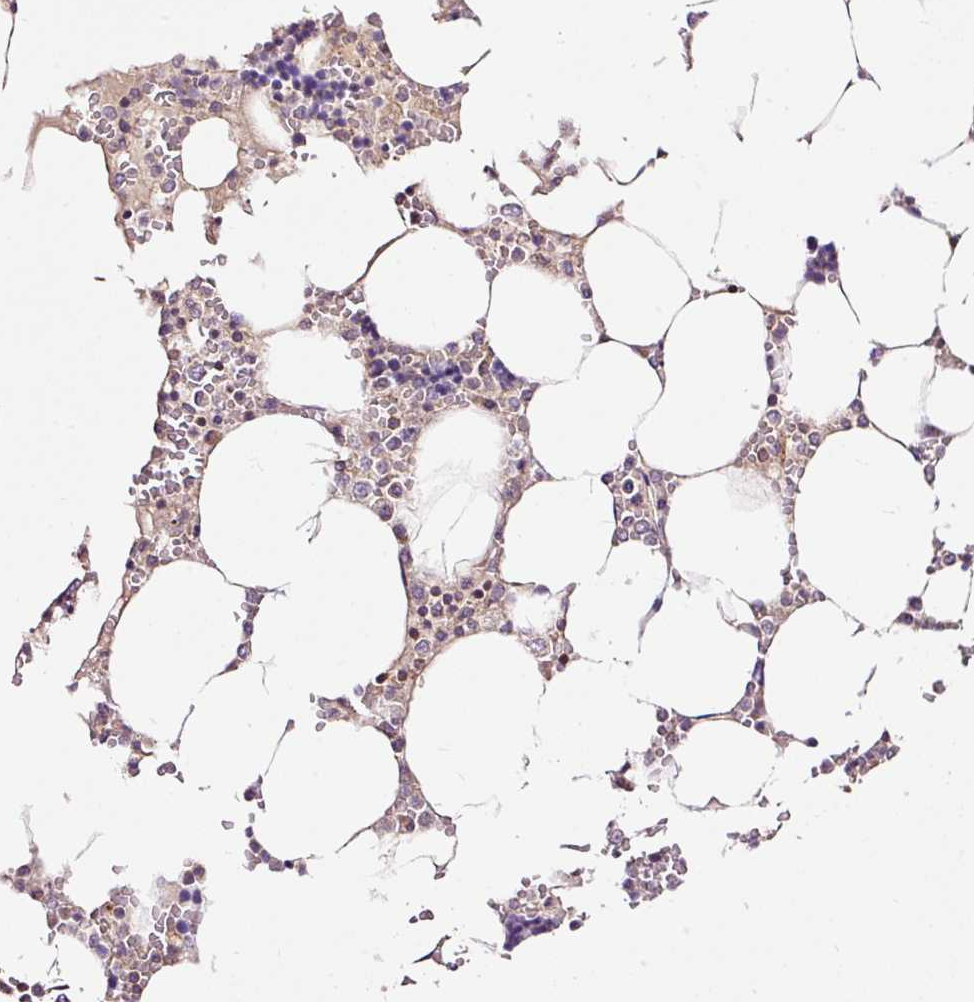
{"staining": {"intensity": "moderate", "quantity": "<25%", "location": "cytoplasmic/membranous"}, "tissue": "bone marrow", "cell_type": "Hematopoietic cells", "image_type": "normal", "snomed": [{"axis": "morphology", "description": "Normal tissue, NOS"}, {"axis": "topography", "description": "Bone marrow"}], "caption": "A high-resolution histopathology image shows immunohistochemistry staining of benign bone marrow, which demonstrates moderate cytoplasmic/membranous staining in about <25% of hematopoietic cells. Immunohistochemistry stains the protein in brown and the nuclei are stained blue.", "gene": "BOLA3", "patient": {"sex": "male", "age": 64}}